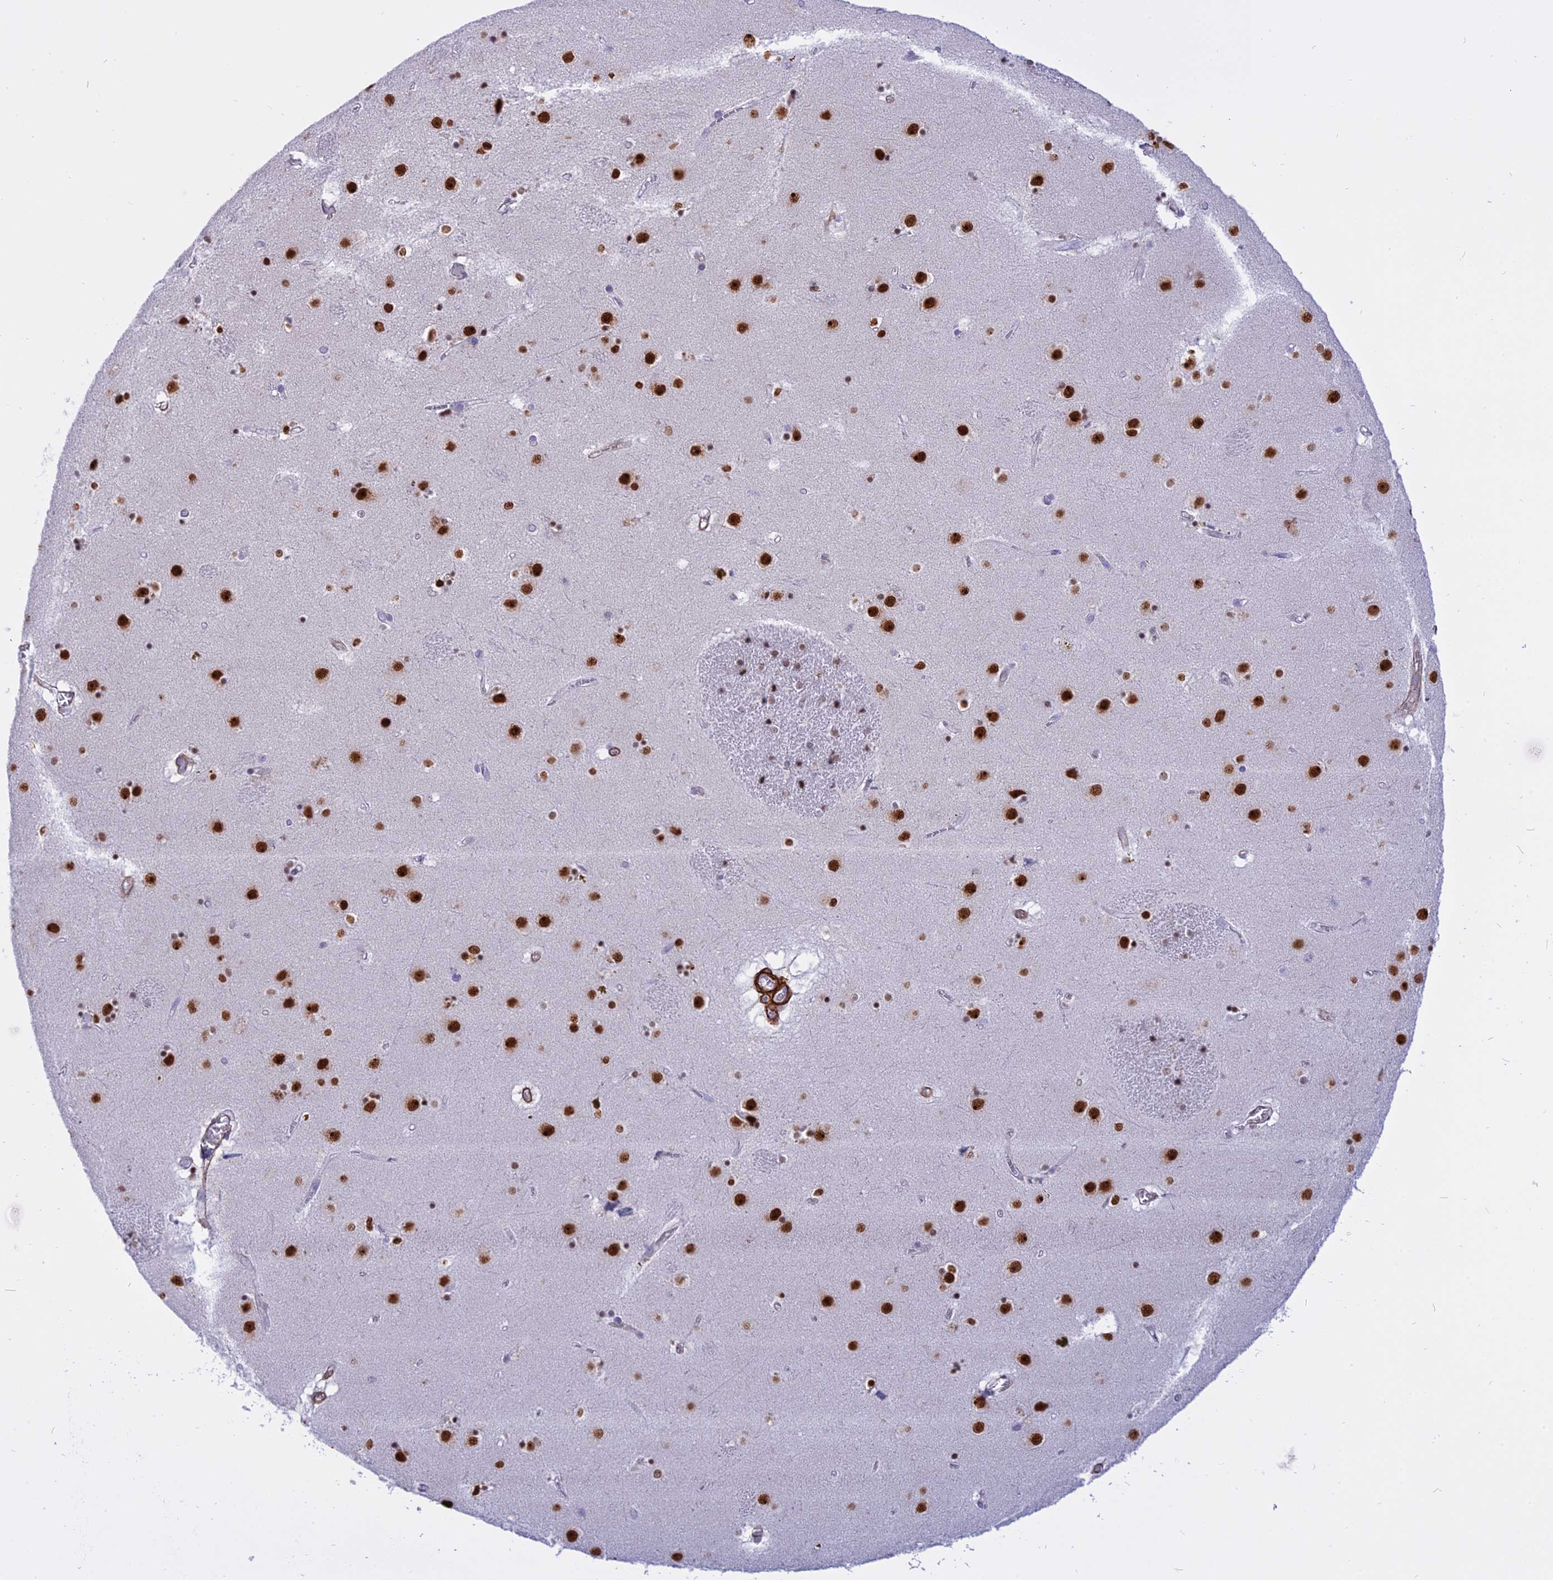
{"staining": {"intensity": "strong", "quantity": "25%-75%", "location": "nuclear"}, "tissue": "caudate", "cell_type": "Glial cells", "image_type": "normal", "snomed": [{"axis": "morphology", "description": "Normal tissue, NOS"}, {"axis": "topography", "description": "Lateral ventricle wall"}], "caption": "DAB (3,3'-diaminobenzidine) immunohistochemical staining of benign caudate displays strong nuclear protein staining in about 25%-75% of glial cells.", "gene": "CENPV", "patient": {"sex": "male", "age": 70}}